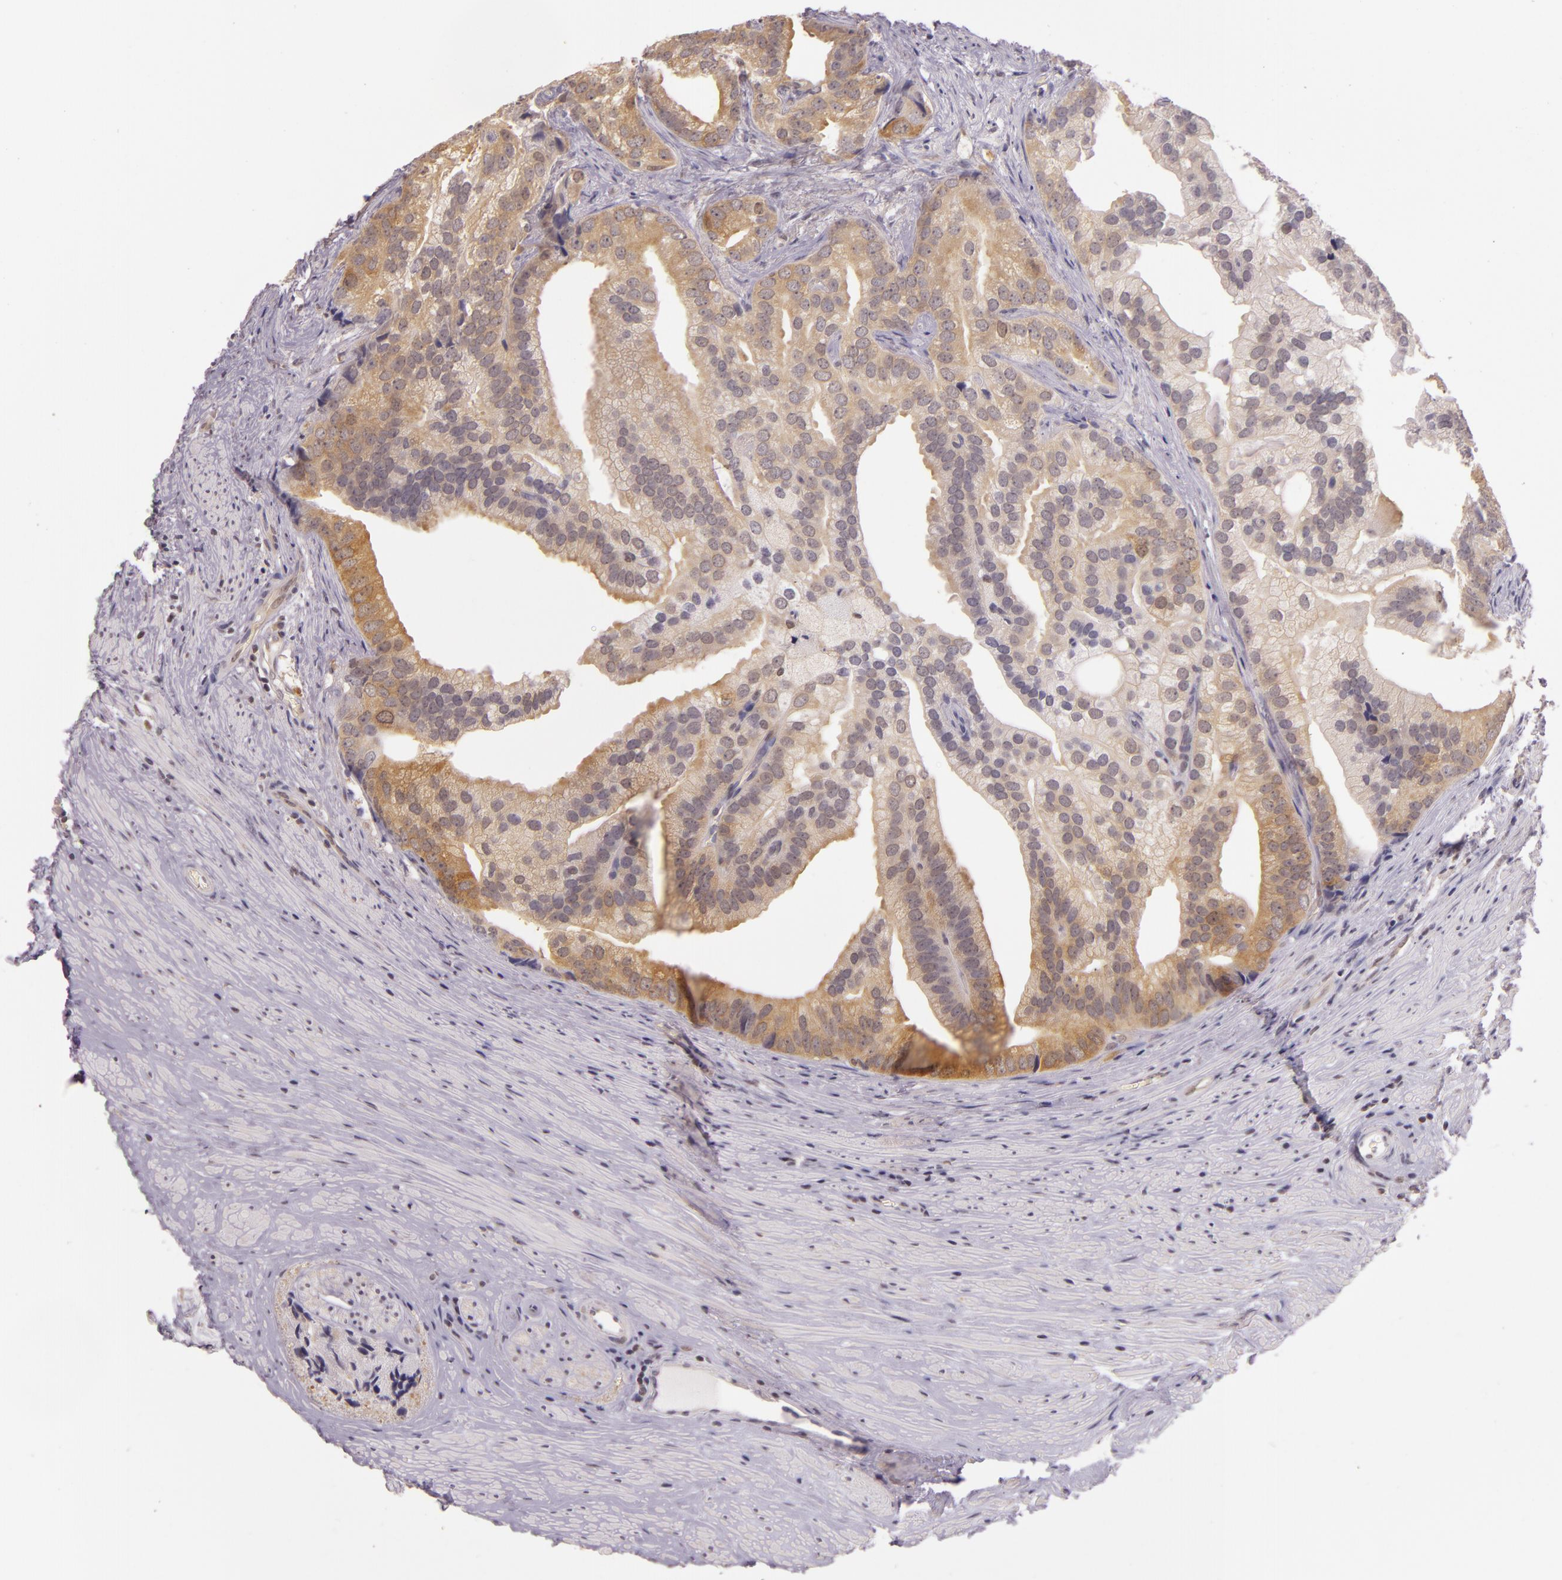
{"staining": {"intensity": "moderate", "quantity": "25%-75%", "location": "cytoplasmic/membranous"}, "tissue": "prostate cancer", "cell_type": "Tumor cells", "image_type": "cancer", "snomed": [{"axis": "morphology", "description": "Adenocarcinoma, Low grade"}, {"axis": "topography", "description": "Prostate"}], "caption": "Prostate cancer (adenocarcinoma (low-grade)) stained for a protein (brown) reveals moderate cytoplasmic/membranous positive expression in approximately 25%-75% of tumor cells.", "gene": "HSPA8", "patient": {"sex": "male", "age": 71}}